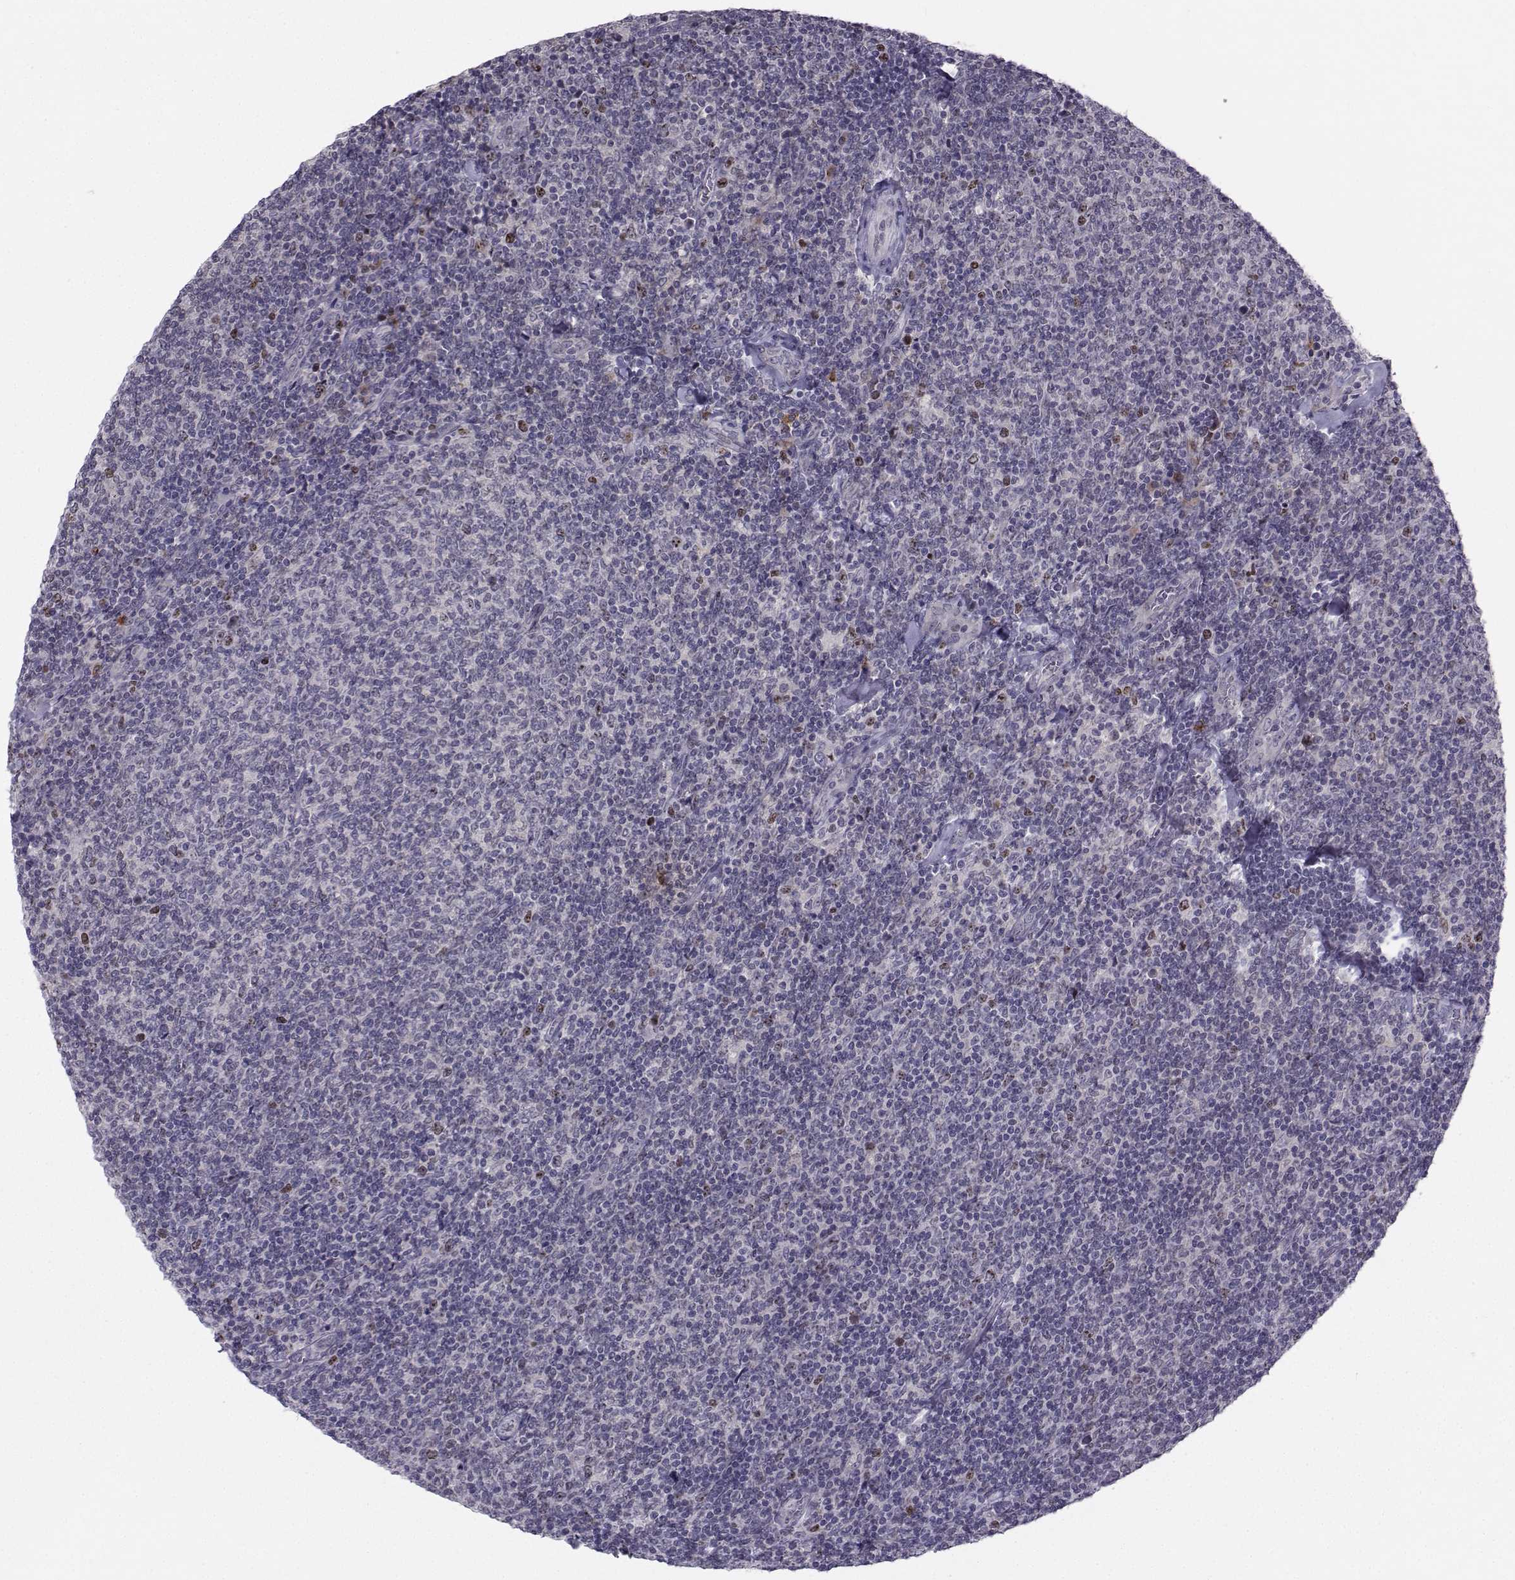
{"staining": {"intensity": "negative", "quantity": "none", "location": "none"}, "tissue": "lymphoma", "cell_type": "Tumor cells", "image_type": "cancer", "snomed": [{"axis": "morphology", "description": "Malignant lymphoma, non-Hodgkin's type, Low grade"}, {"axis": "topography", "description": "Lymph node"}], "caption": "Immunohistochemistry micrograph of human lymphoma stained for a protein (brown), which displays no staining in tumor cells.", "gene": "LRP8", "patient": {"sex": "male", "age": 52}}